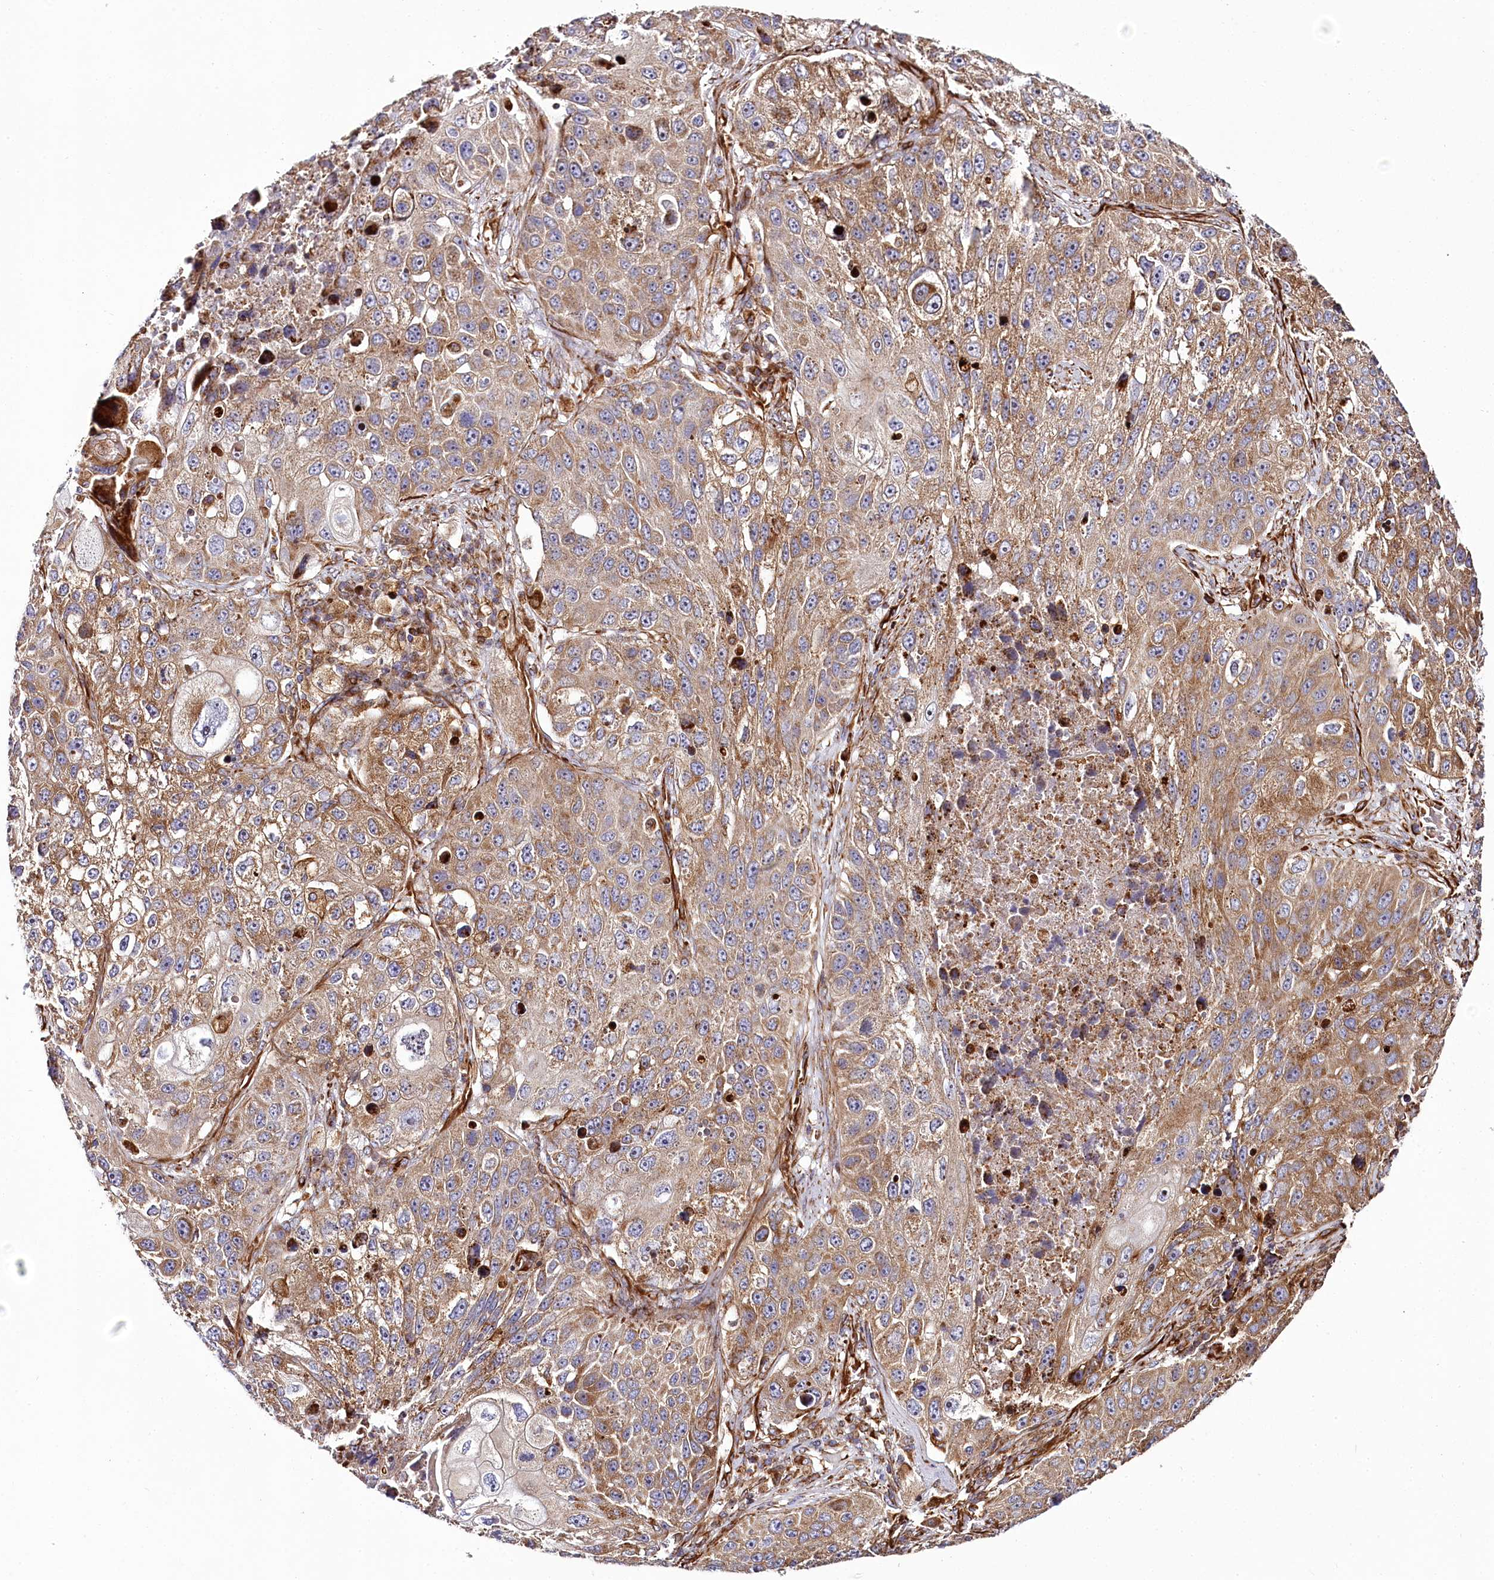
{"staining": {"intensity": "moderate", "quantity": ">75%", "location": "cytoplasmic/membranous"}, "tissue": "lung cancer", "cell_type": "Tumor cells", "image_type": "cancer", "snomed": [{"axis": "morphology", "description": "Squamous cell carcinoma, NOS"}, {"axis": "topography", "description": "Lung"}], "caption": "Immunohistochemistry photomicrograph of lung squamous cell carcinoma stained for a protein (brown), which shows medium levels of moderate cytoplasmic/membranous expression in about >75% of tumor cells.", "gene": "THUMPD3", "patient": {"sex": "male", "age": 61}}